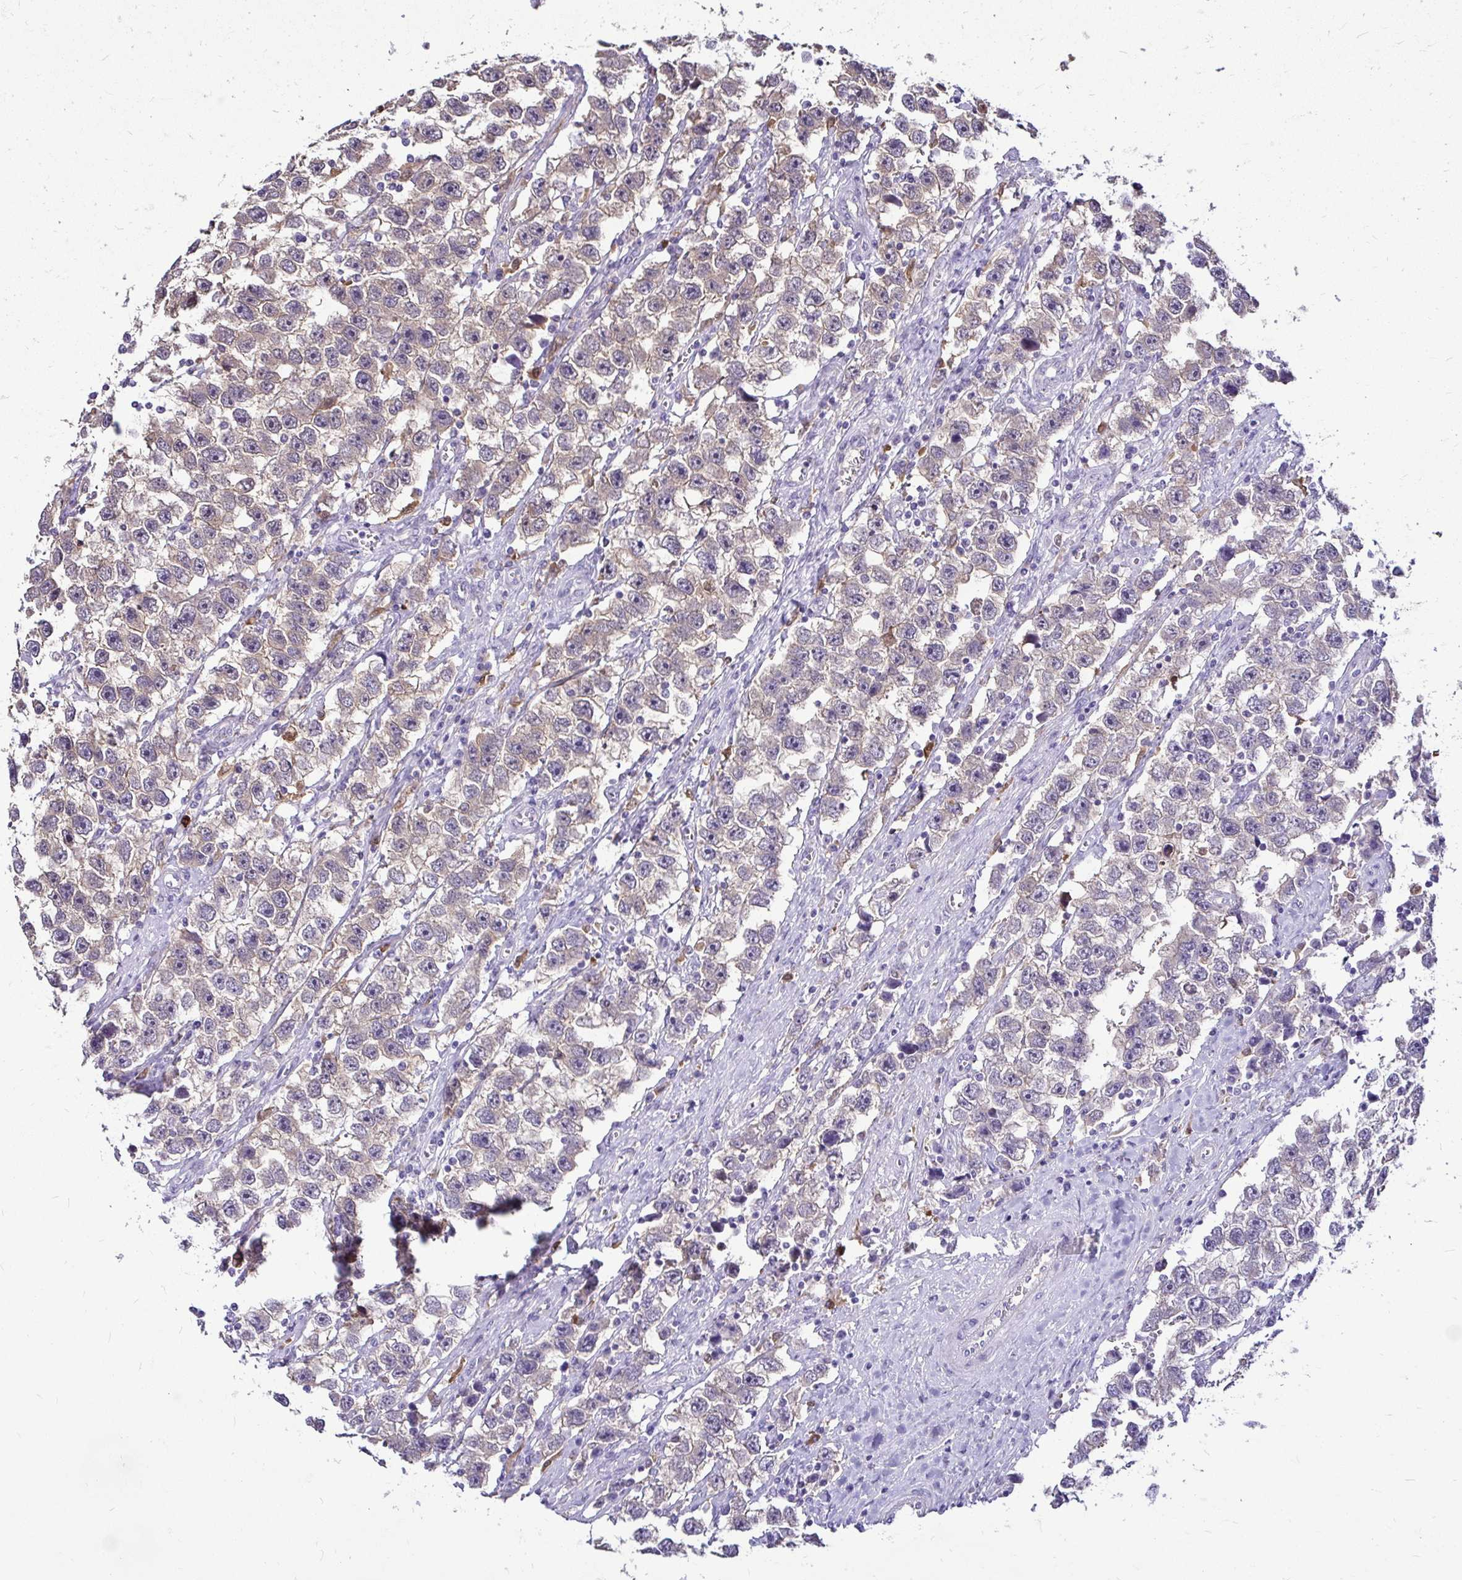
{"staining": {"intensity": "weak", "quantity": "25%-75%", "location": "cytoplasmic/membranous"}, "tissue": "testis cancer", "cell_type": "Tumor cells", "image_type": "cancer", "snomed": [{"axis": "morphology", "description": "Seminoma, NOS"}, {"axis": "topography", "description": "Testis"}], "caption": "Immunohistochemistry (IHC) histopathology image of testis seminoma stained for a protein (brown), which displays low levels of weak cytoplasmic/membranous expression in about 25%-75% of tumor cells.", "gene": "IDH1", "patient": {"sex": "male", "age": 33}}